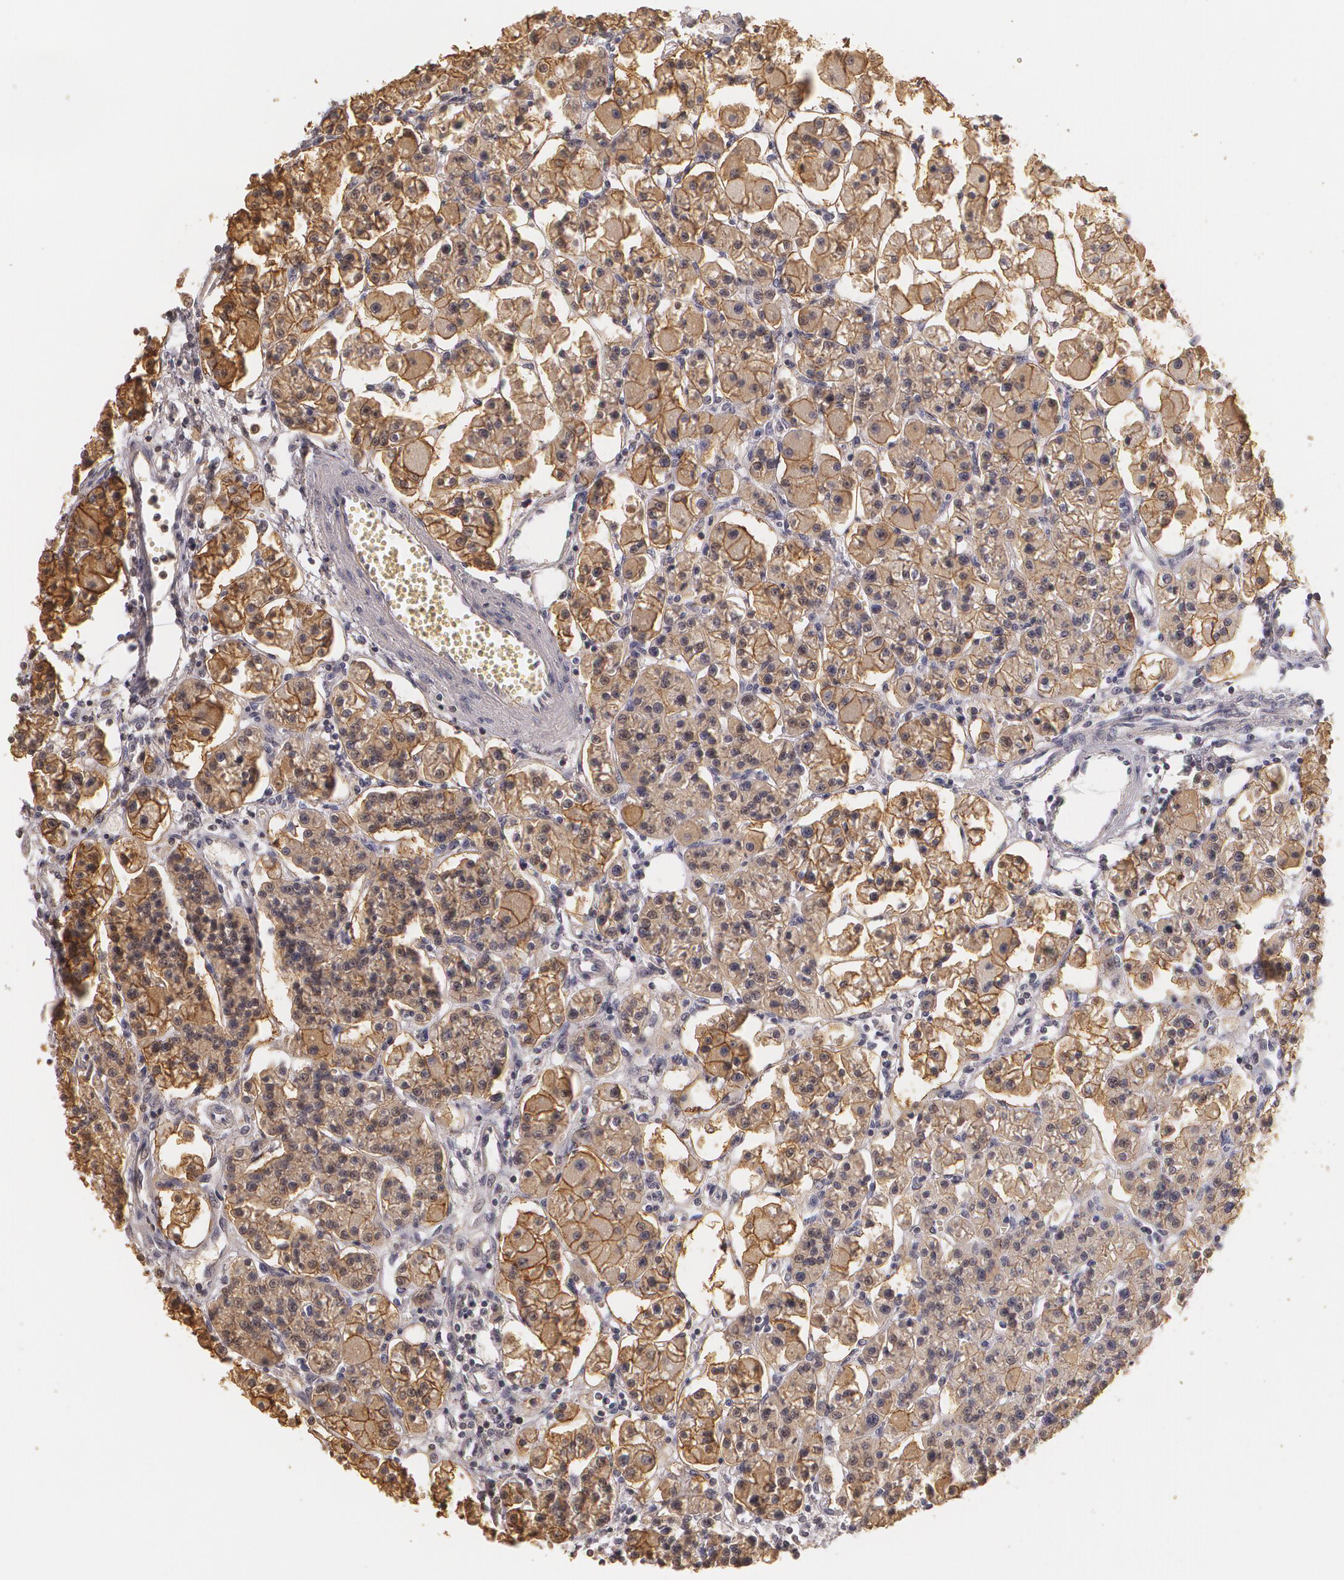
{"staining": {"intensity": "moderate", "quantity": ">75%", "location": "cytoplasmic/membranous"}, "tissue": "parathyroid gland", "cell_type": "Glandular cells", "image_type": "normal", "snomed": [{"axis": "morphology", "description": "Normal tissue, NOS"}, {"axis": "topography", "description": "Parathyroid gland"}], "caption": "Human parathyroid gland stained for a protein (brown) demonstrates moderate cytoplasmic/membranous positive positivity in approximately >75% of glandular cells.", "gene": "LRG1", "patient": {"sex": "female", "age": 58}}